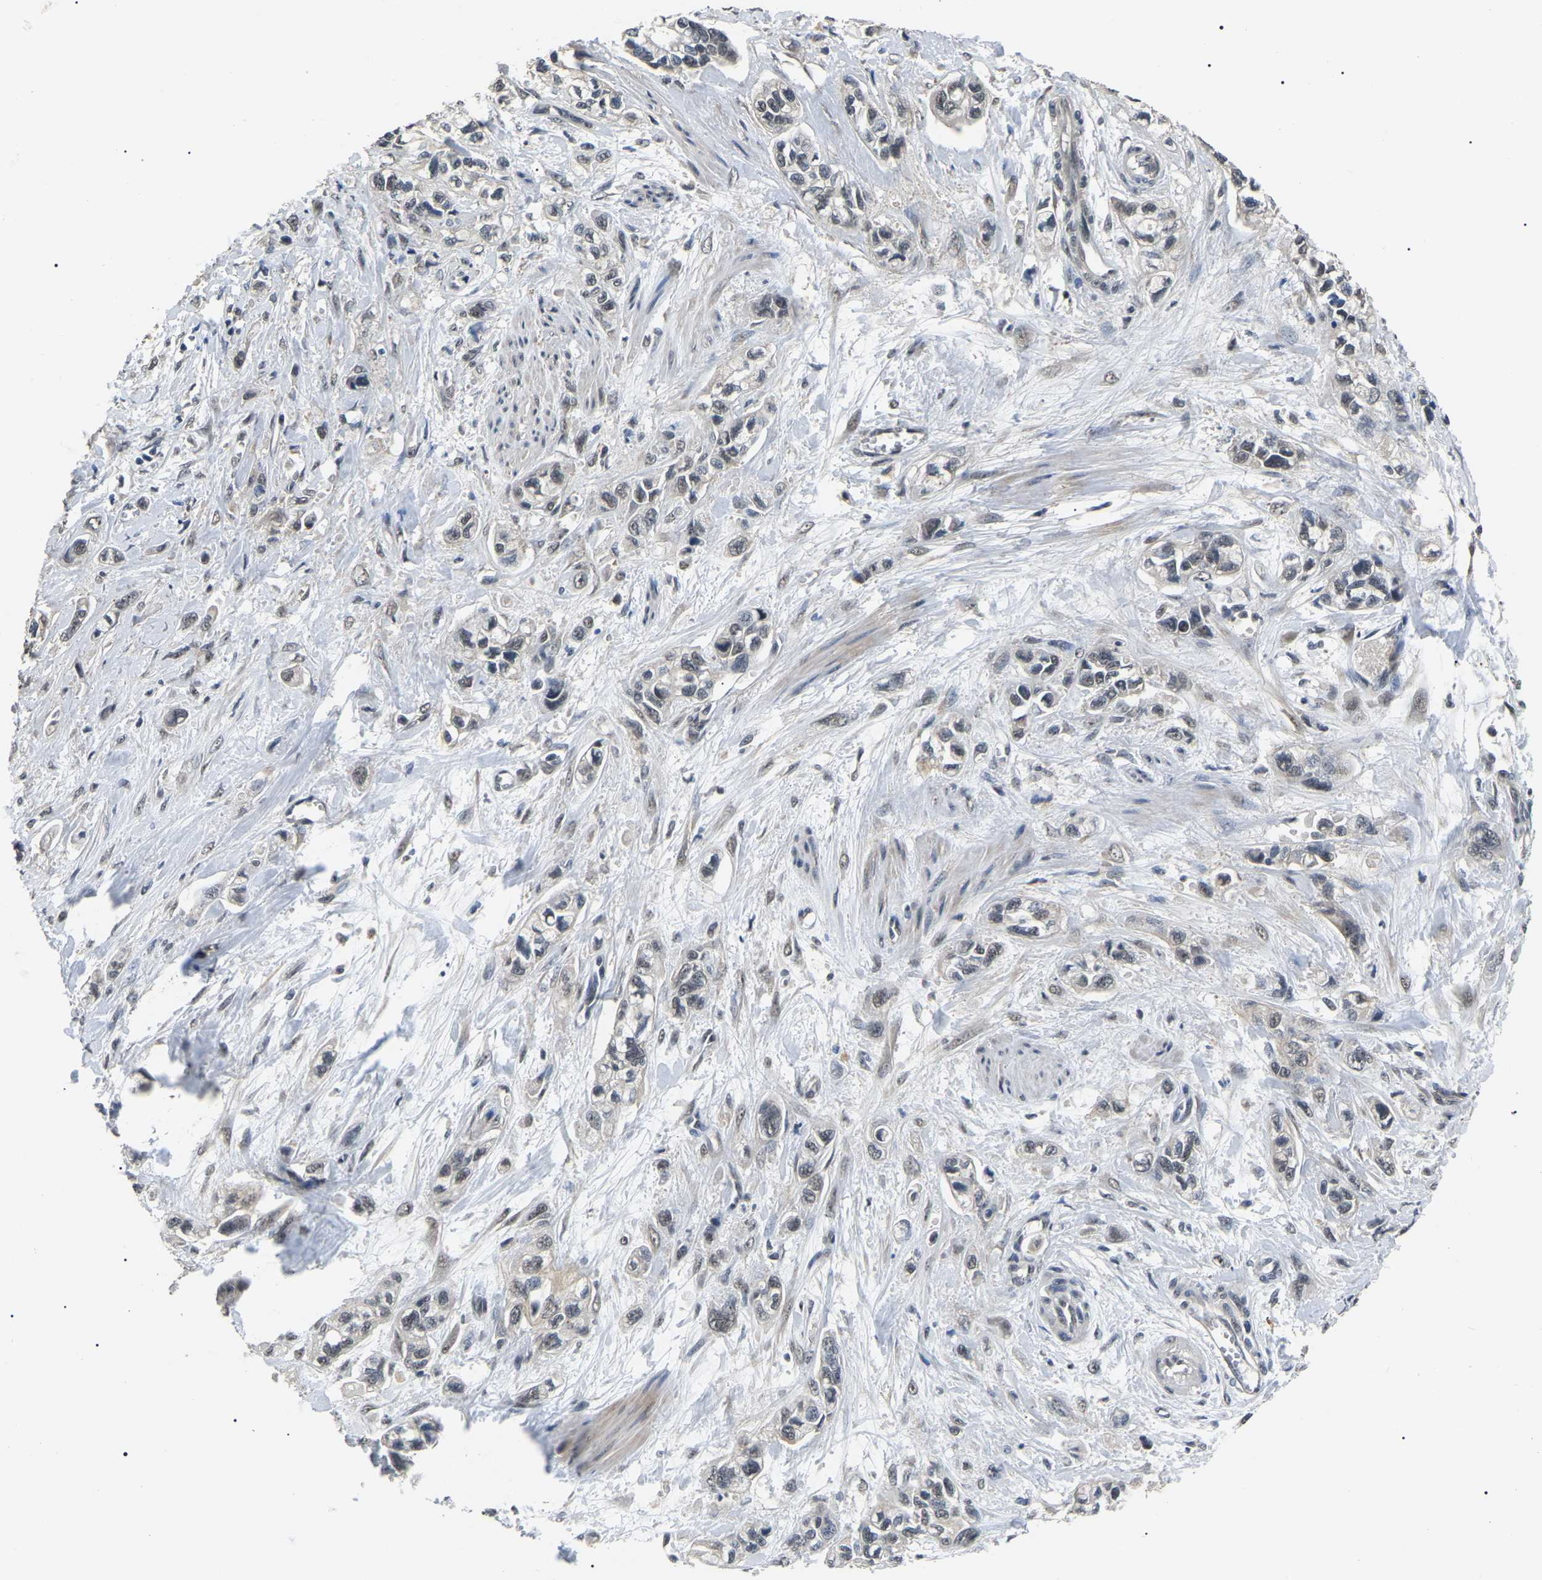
{"staining": {"intensity": "weak", "quantity": "<25%", "location": "nuclear"}, "tissue": "pancreatic cancer", "cell_type": "Tumor cells", "image_type": "cancer", "snomed": [{"axis": "morphology", "description": "Adenocarcinoma, NOS"}, {"axis": "topography", "description": "Pancreas"}], "caption": "The histopathology image shows no significant staining in tumor cells of adenocarcinoma (pancreatic).", "gene": "PPM1E", "patient": {"sex": "male", "age": 74}}